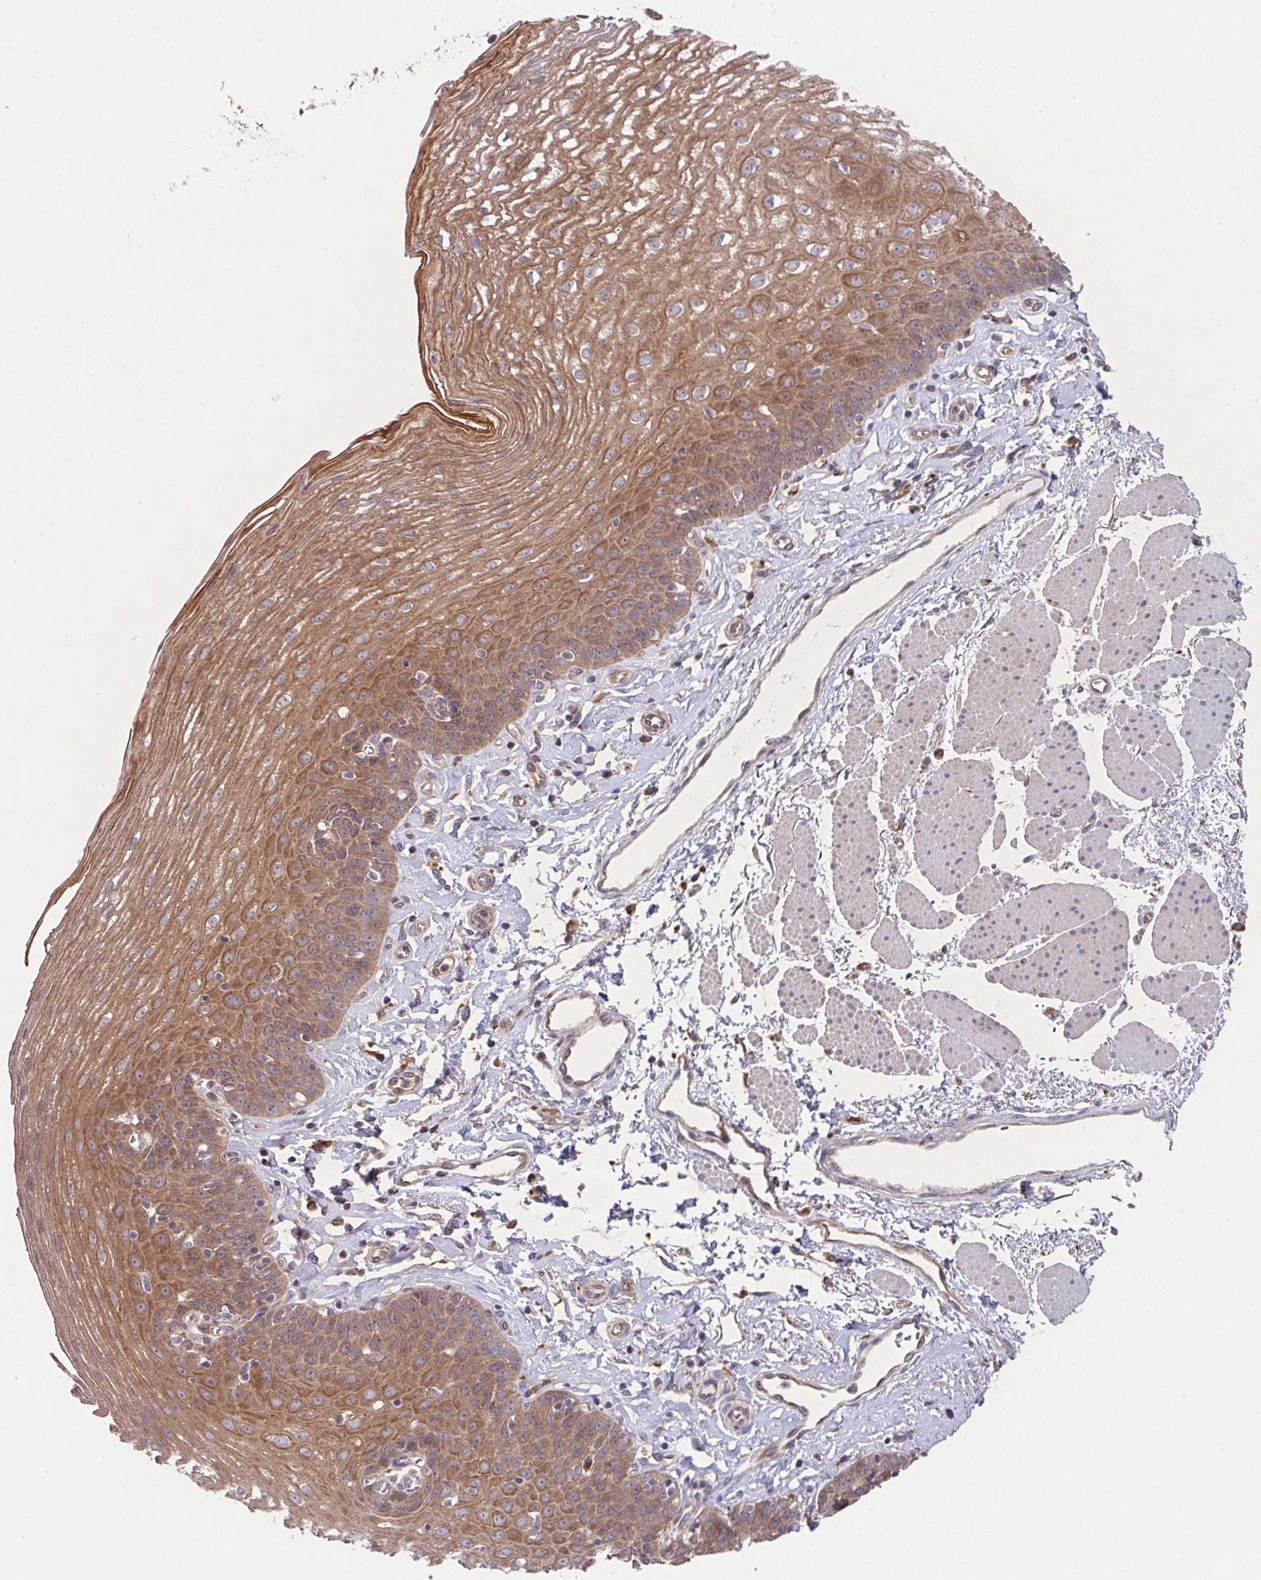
{"staining": {"intensity": "moderate", "quantity": ">75%", "location": "cytoplasmic/membranous"}, "tissue": "esophagus", "cell_type": "Squamous epithelial cells", "image_type": "normal", "snomed": [{"axis": "morphology", "description": "Normal tissue, NOS"}, {"axis": "topography", "description": "Esophagus"}], "caption": "Squamous epithelial cells display medium levels of moderate cytoplasmic/membranous expression in approximately >75% of cells in normal human esophagus.", "gene": "TRIM14", "patient": {"sex": "female", "age": 81}}